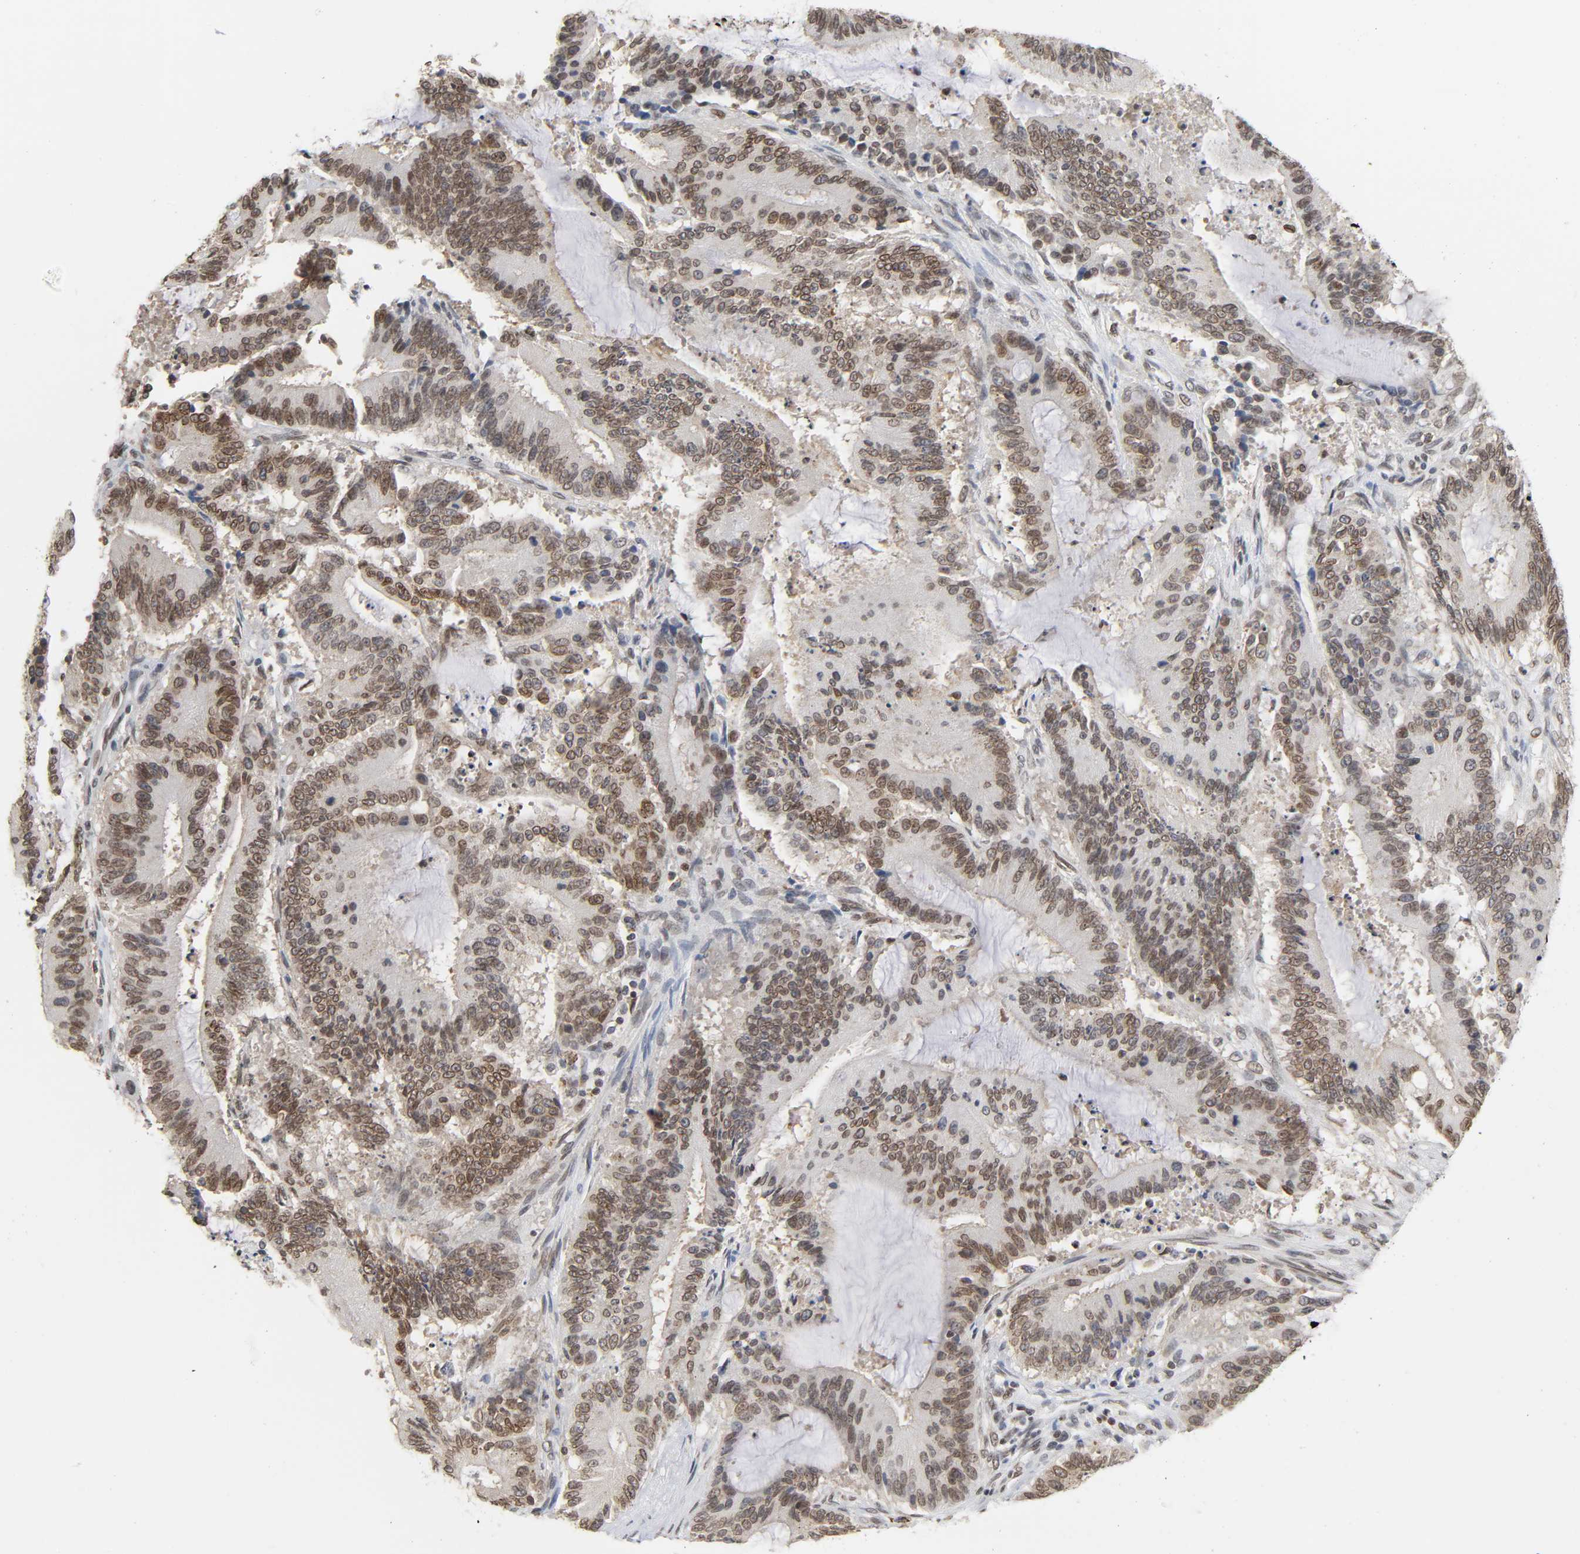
{"staining": {"intensity": "moderate", "quantity": ">75%", "location": "nuclear"}, "tissue": "liver cancer", "cell_type": "Tumor cells", "image_type": "cancer", "snomed": [{"axis": "morphology", "description": "Cholangiocarcinoma"}, {"axis": "topography", "description": "Liver"}], "caption": "Liver cholangiocarcinoma tissue exhibits moderate nuclear staining in approximately >75% of tumor cells, visualized by immunohistochemistry. (DAB (3,3'-diaminobenzidine) IHC, brown staining for protein, blue staining for nuclei).", "gene": "SUMO1", "patient": {"sex": "female", "age": 73}}